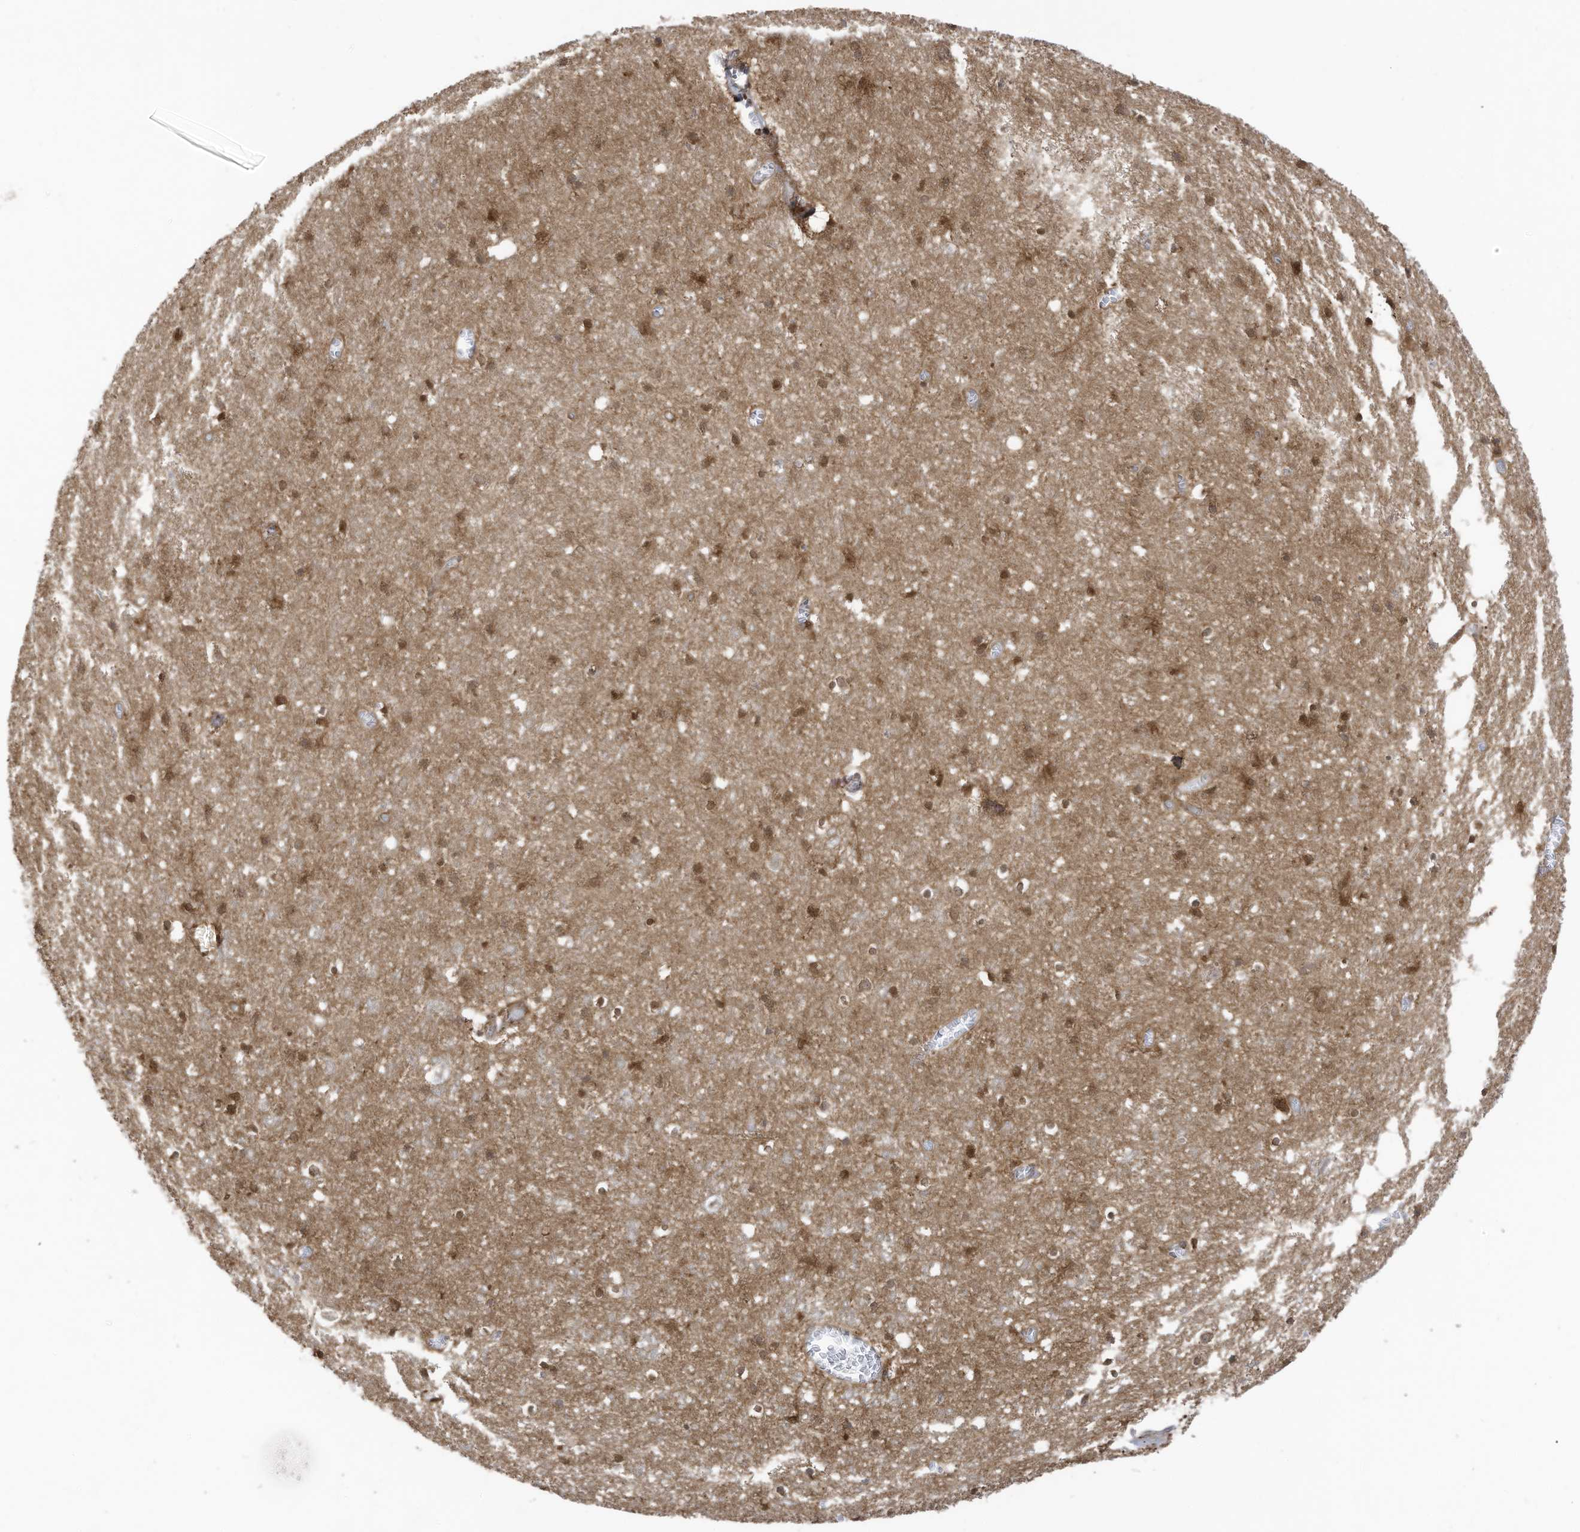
{"staining": {"intensity": "moderate", "quantity": "25%-75%", "location": "cytoplasmic/membranous"}, "tissue": "cerebral cortex", "cell_type": "Endothelial cells", "image_type": "normal", "snomed": [{"axis": "morphology", "description": "Normal tissue, NOS"}, {"axis": "topography", "description": "Cerebral cortex"}], "caption": "Endothelial cells show medium levels of moderate cytoplasmic/membranous staining in about 25%-75% of cells in normal cerebral cortex.", "gene": "REPS1", "patient": {"sex": "female", "age": 64}}